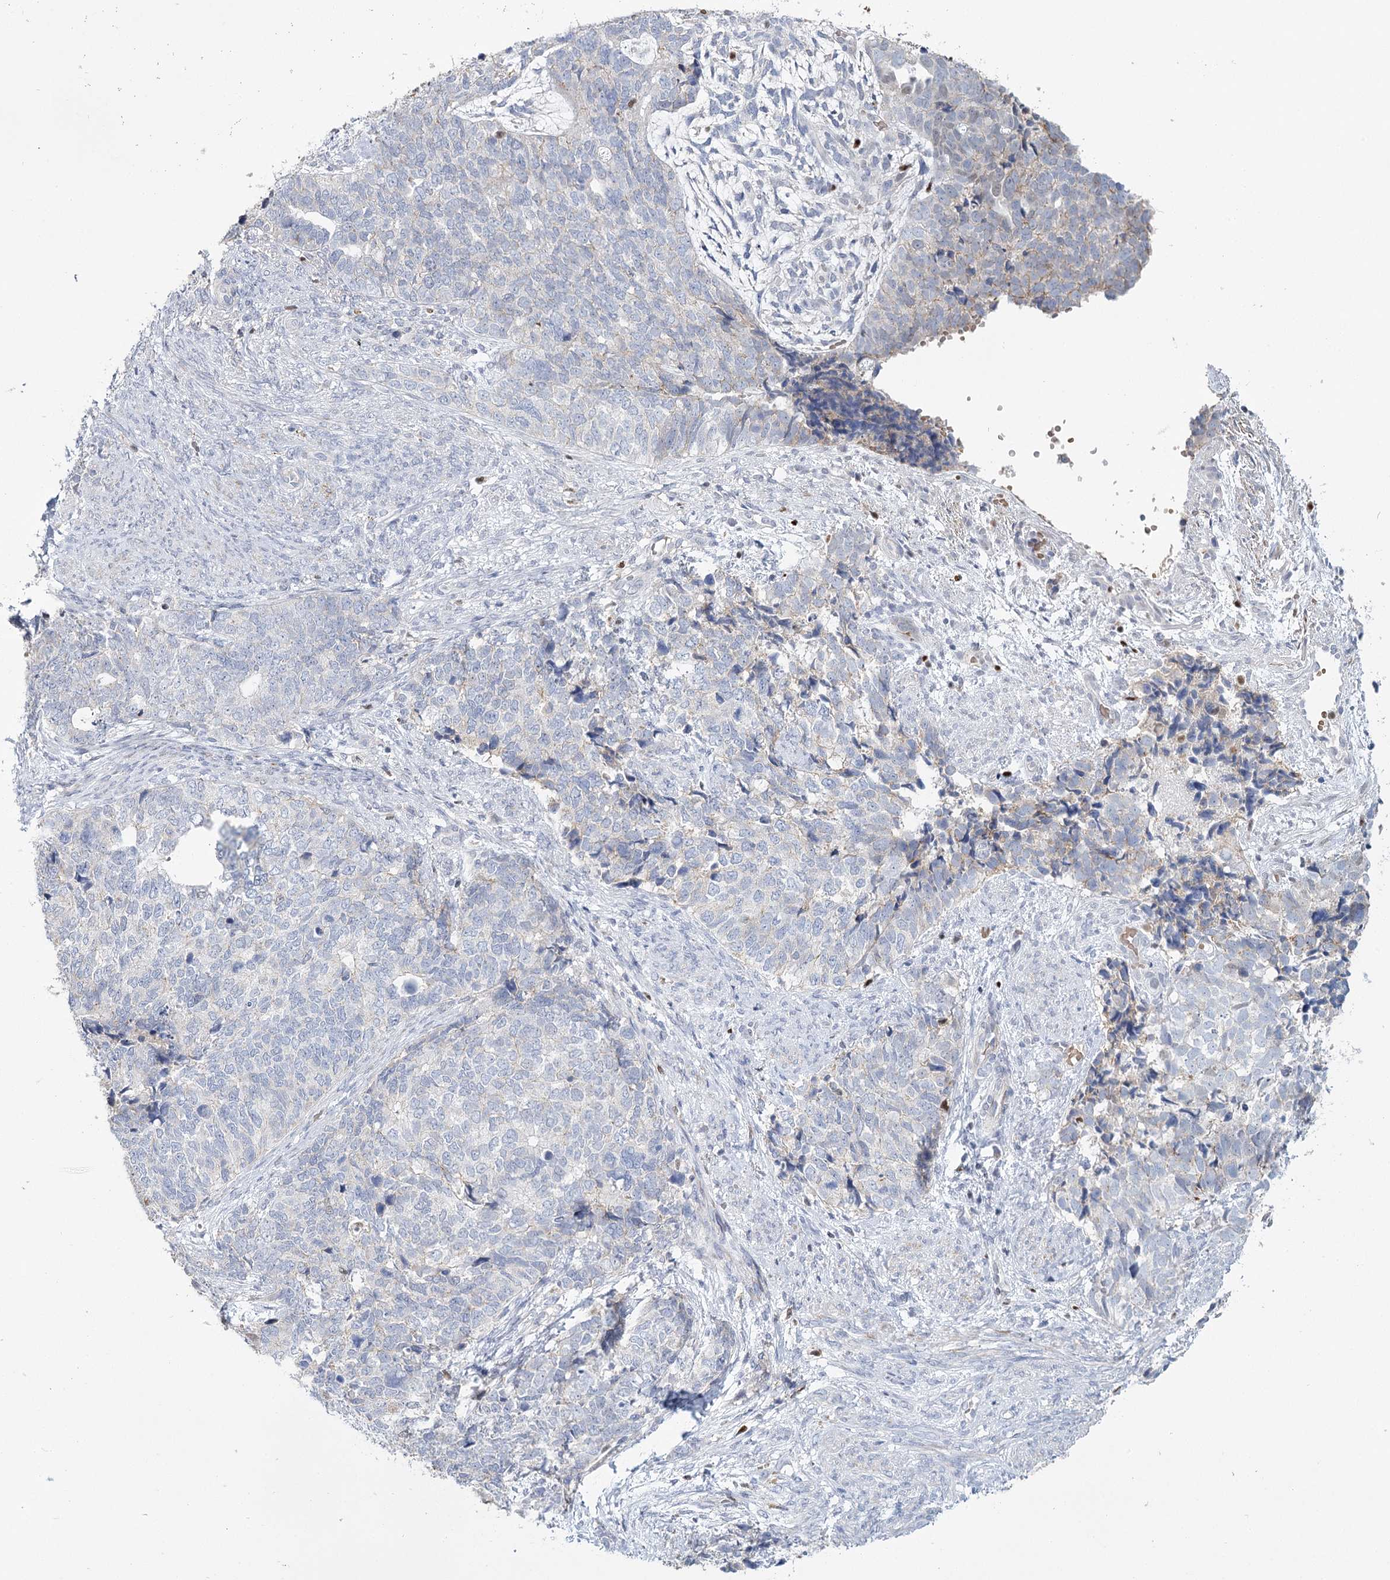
{"staining": {"intensity": "negative", "quantity": "none", "location": "none"}, "tissue": "cervical cancer", "cell_type": "Tumor cells", "image_type": "cancer", "snomed": [{"axis": "morphology", "description": "Squamous cell carcinoma, NOS"}, {"axis": "topography", "description": "Cervix"}], "caption": "A histopathology image of squamous cell carcinoma (cervical) stained for a protein reveals no brown staining in tumor cells.", "gene": "IGSF3", "patient": {"sex": "female", "age": 63}}